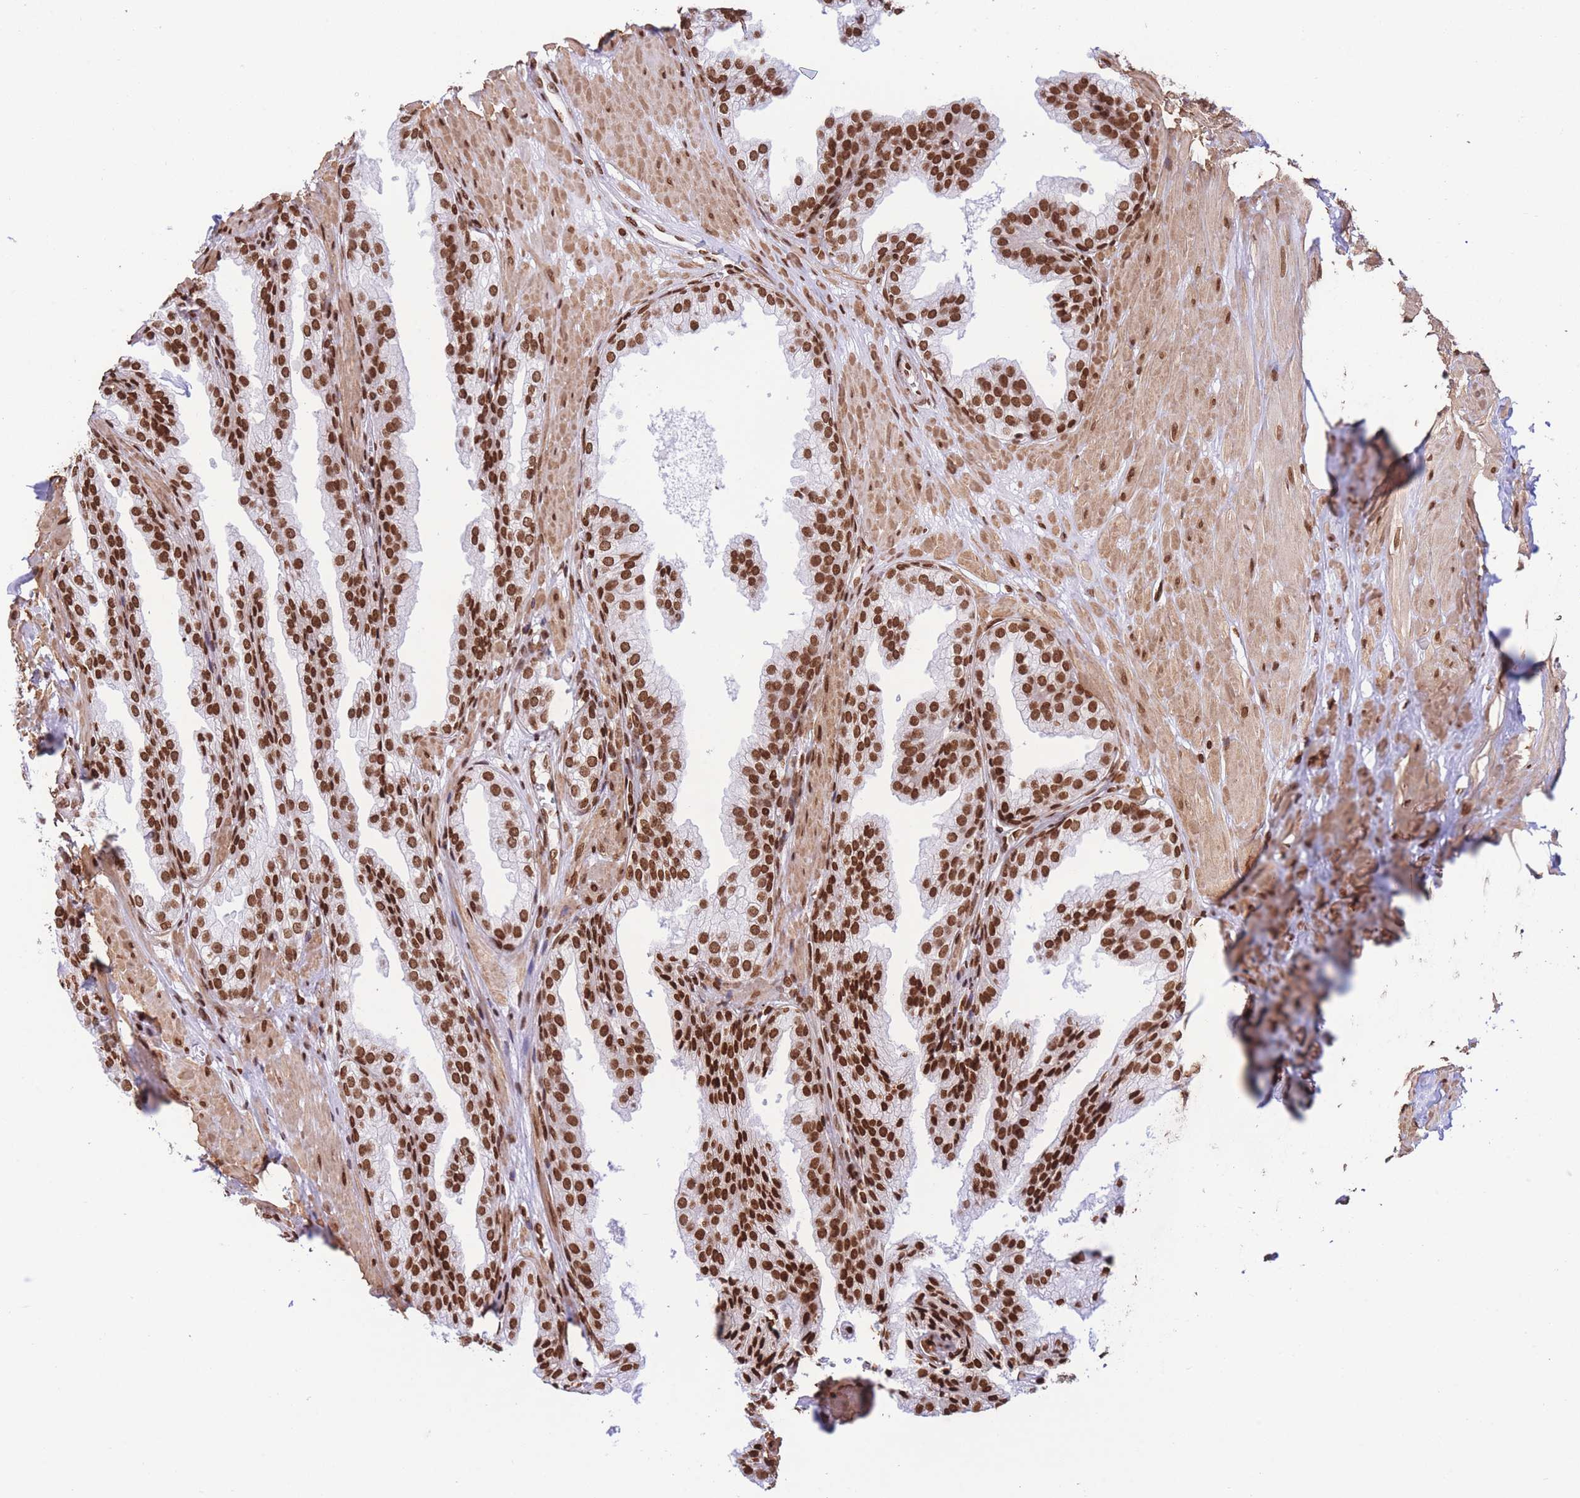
{"staining": {"intensity": "strong", "quantity": ">75%", "location": "nuclear"}, "tissue": "prostate", "cell_type": "Glandular cells", "image_type": "normal", "snomed": [{"axis": "morphology", "description": "Normal tissue, NOS"}, {"axis": "topography", "description": "Prostate"}, {"axis": "topography", "description": "Peripheral nerve tissue"}], "caption": "This is a histology image of IHC staining of normal prostate, which shows strong staining in the nuclear of glandular cells.", "gene": "H2BC10", "patient": {"sex": "male", "age": 55}}